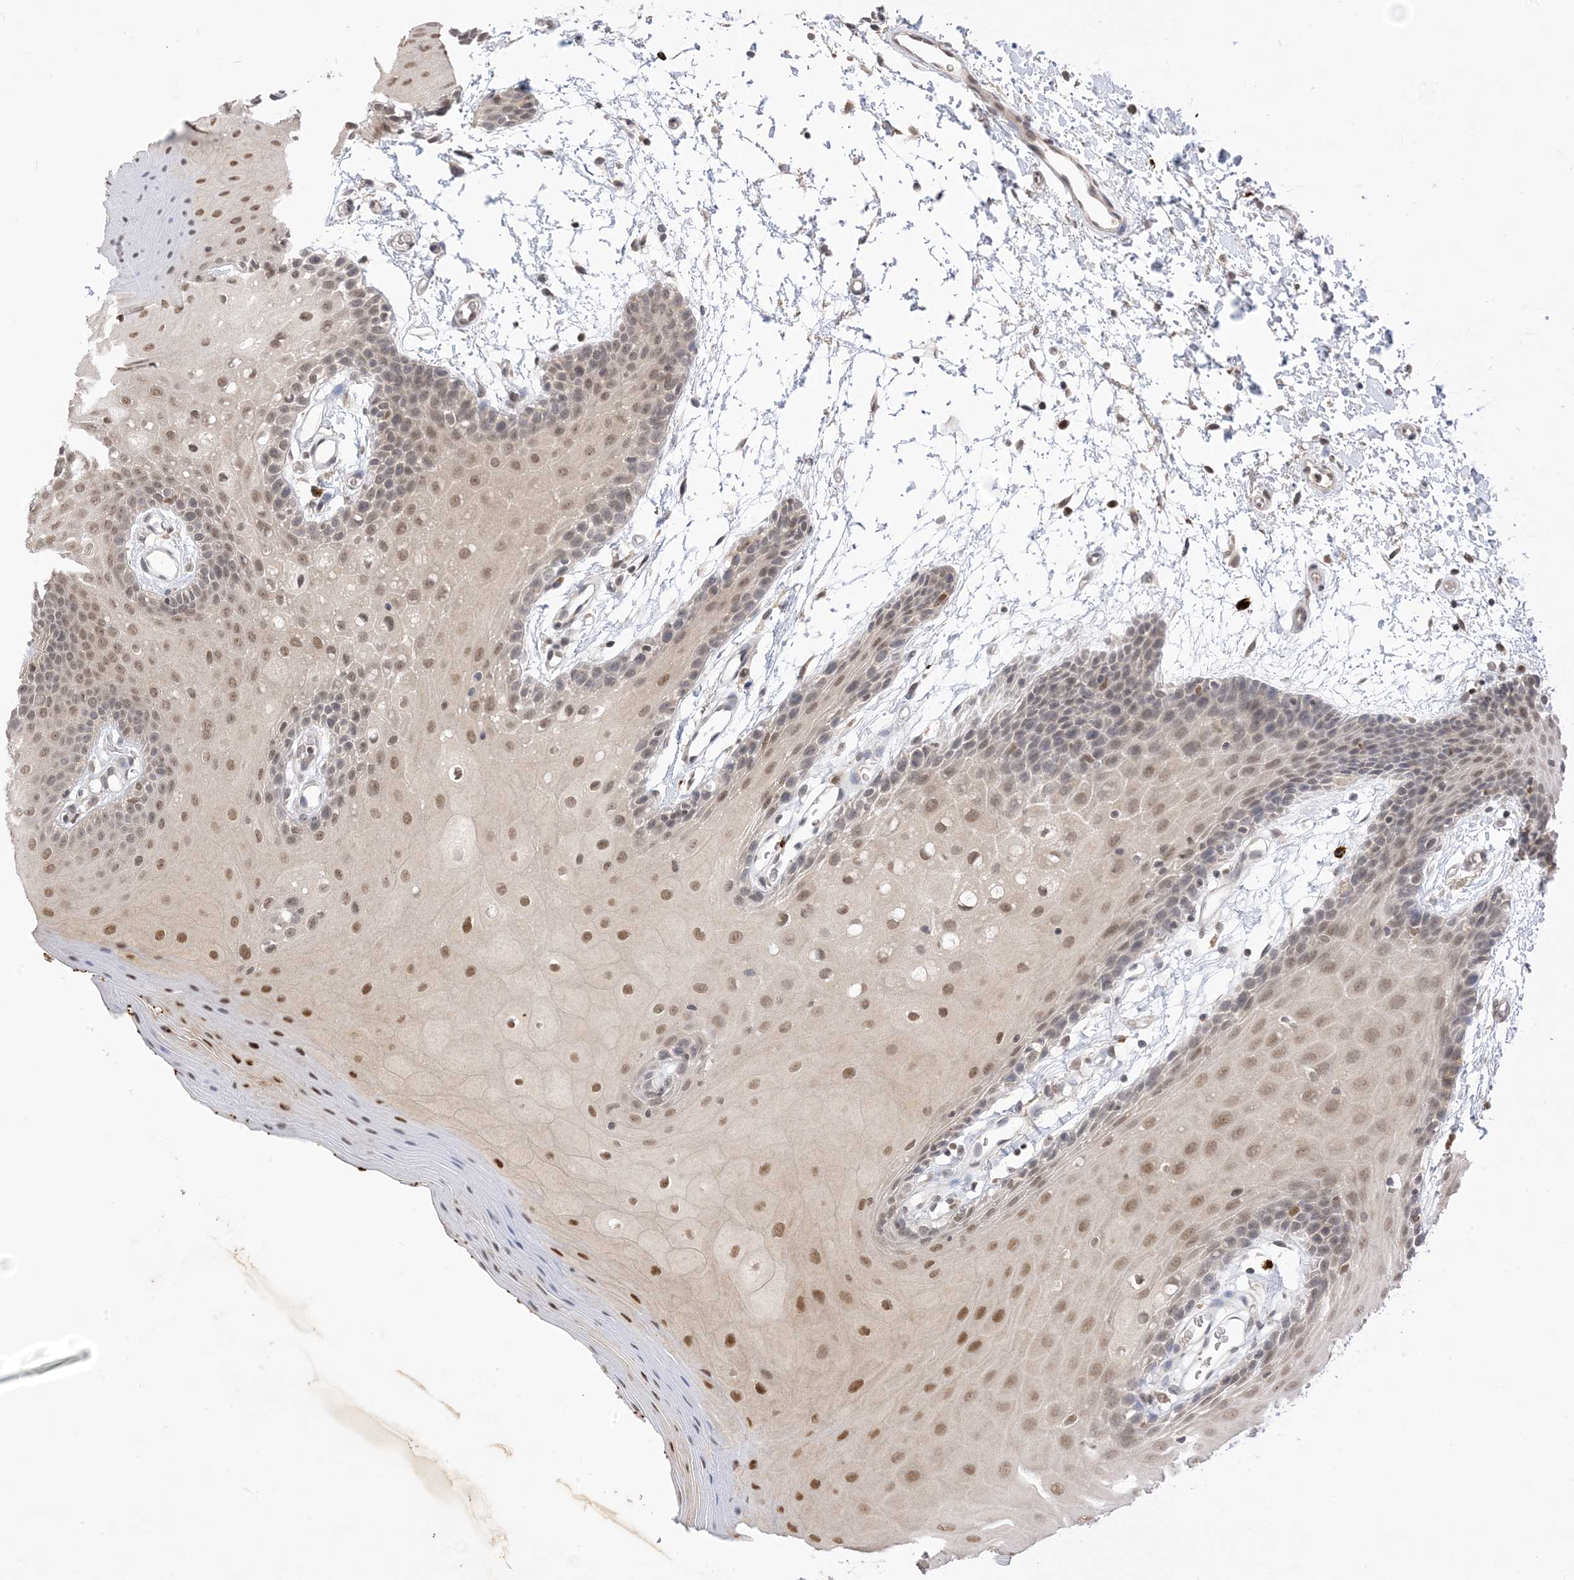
{"staining": {"intensity": "moderate", "quantity": "<25%", "location": "nuclear"}, "tissue": "oral mucosa", "cell_type": "Squamous epithelial cells", "image_type": "normal", "snomed": [{"axis": "morphology", "description": "Normal tissue, NOS"}, {"axis": "topography", "description": "Skeletal muscle"}, {"axis": "topography", "description": "Oral tissue"}, {"axis": "topography", "description": "Salivary gland"}, {"axis": "topography", "description": "Peripheral nerve tissue"}], "caption": "An immunohistochemistry (IHC) photomicrograph of normal tissue is shown. Protein staining in brown highlights moderate nuclear positivity in oral mucosa within squamous epithelial cells.", "gene": "RANBP9", "patient": {"sex": "male", "age": 54}}